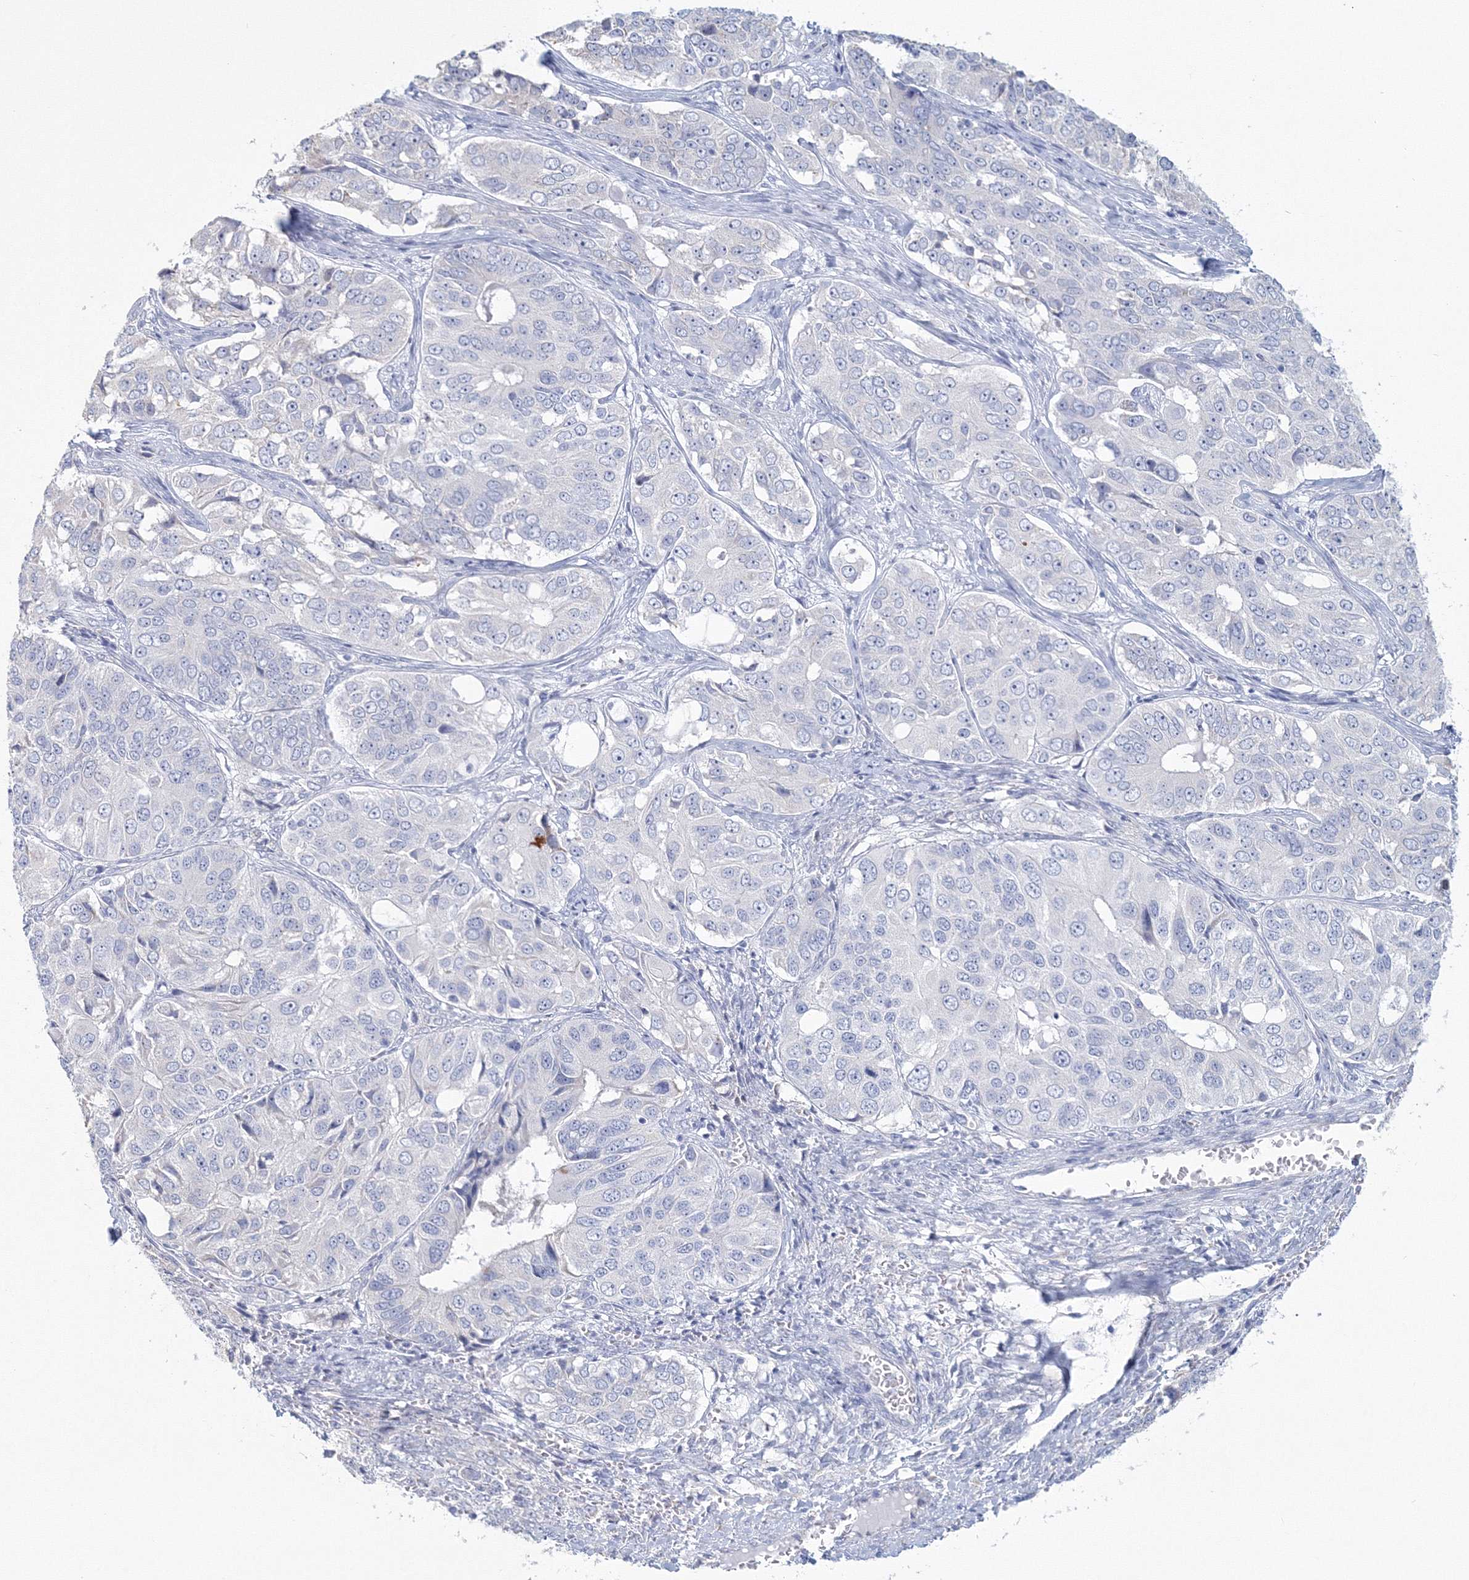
{"staining": {"intensity": "negative", "quantity": "none", "location": "none"}, "tissue": "ovarian cancer", "cell_type": "Tumor cells", "image_type": "cancer", "snomed": [{"axis": "morphology", "description": "Carcinoma, endometroid"}, {"axis": "topography", "description": "Ovary"}], "caption": "Tumor cells are negative for protein expression in human endometroid carcinoma (ovarian). The staining is performed using DAB (3,3'-diaminobenzidine) brown chromogen with nuclei counter-stained in using hematoxylin.", "gene": "VSIG1", "patient": {"sex": "female", "age": 51}}